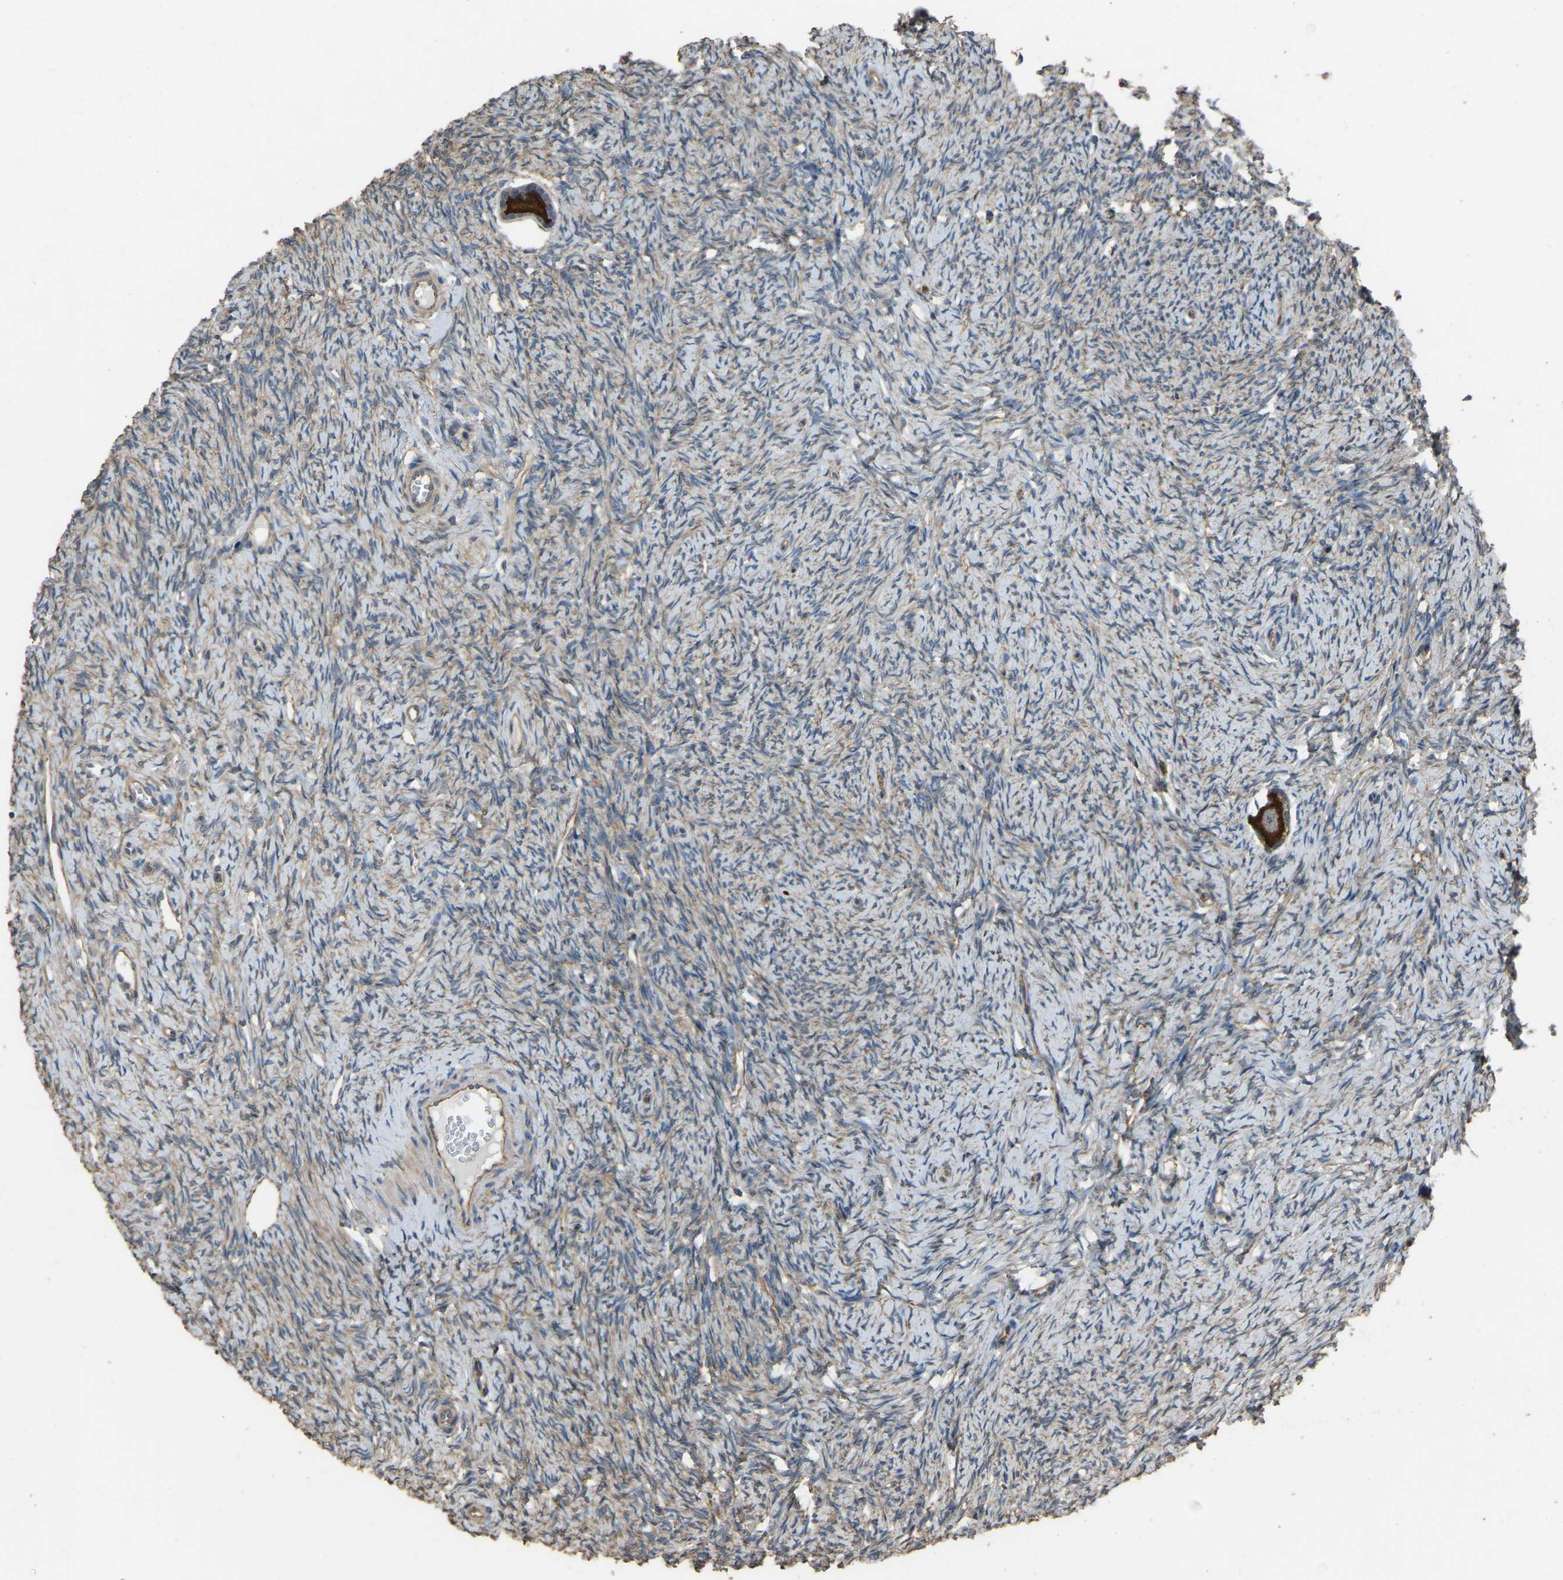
{"staining": {"intensity": "strong", "quantity": ">75%", "location": "cytoplasmic/membranous"}, "tissue": "ovary", "cell_type": "Follicle cells", "image_type": "normal", "snomed": [{"axis": "morphology", "description": "Normal tissue, NOS"}, {"axis": "topography", "description": "Ovary"}], "caption": "IHC micrograph of normal human ovary stained for a protein (brown), which shows high levels of strong cytoplasmic/membranous staining in approximately >75% of follicle cells.", "gene": "SLC4A2", "patient": {"sex": "female", "age": 33}}